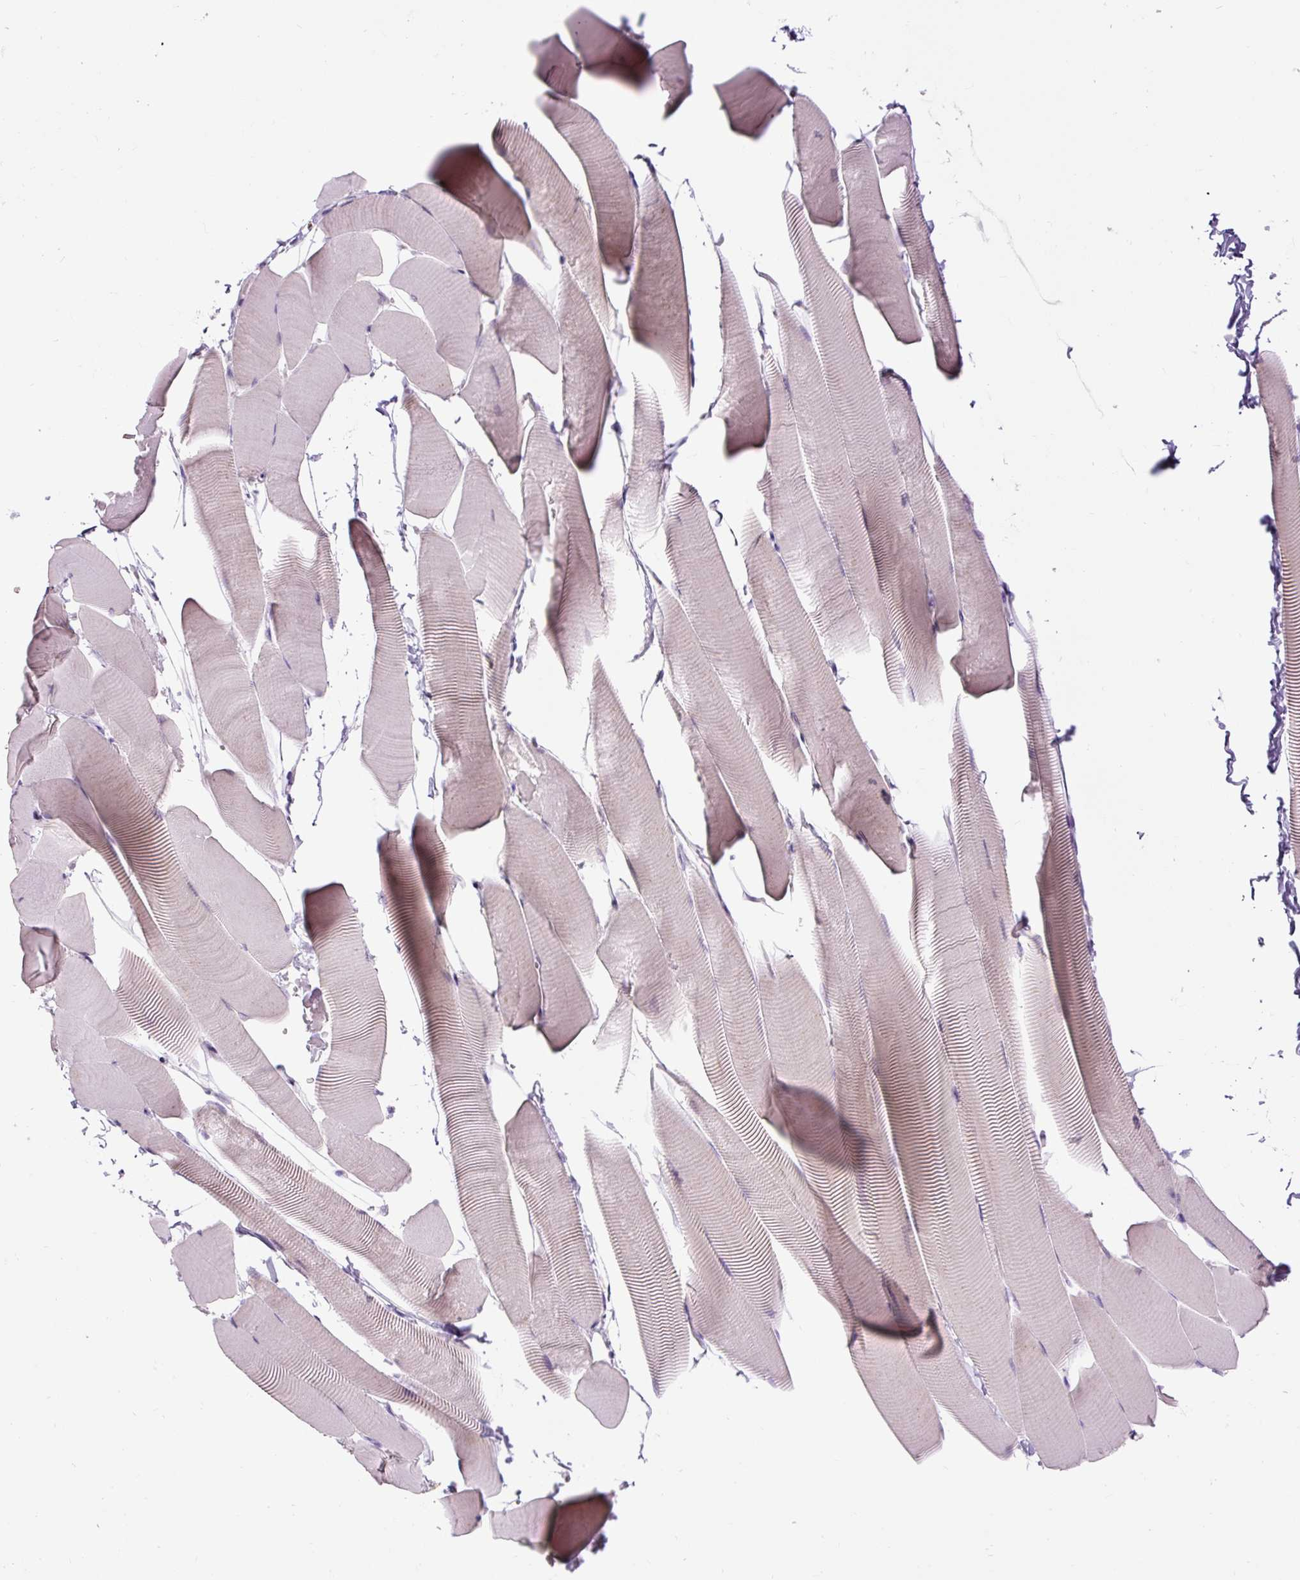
{"staining": {"intensity": "weak", "quantity": "<25%", "location": "cytoplasmic/membranous"}, "tissue": "skeletal muscle", "cell_type": "Myocytes", "image_type": "normal", "snomed": [{"axis": "morphology", "description": "Normal tissue, NOS"}, {"axis": "topography", "description": "Skeletal muscle"}], "caption": "Myocytes show no significant staining in unremarkable skeletal muscle. (Brightfield microscopy of DAB immunohistochemistry (IHC) at high magnification).", "gene": "FABP7", "patient": {"sex": "male", "age": 25}}